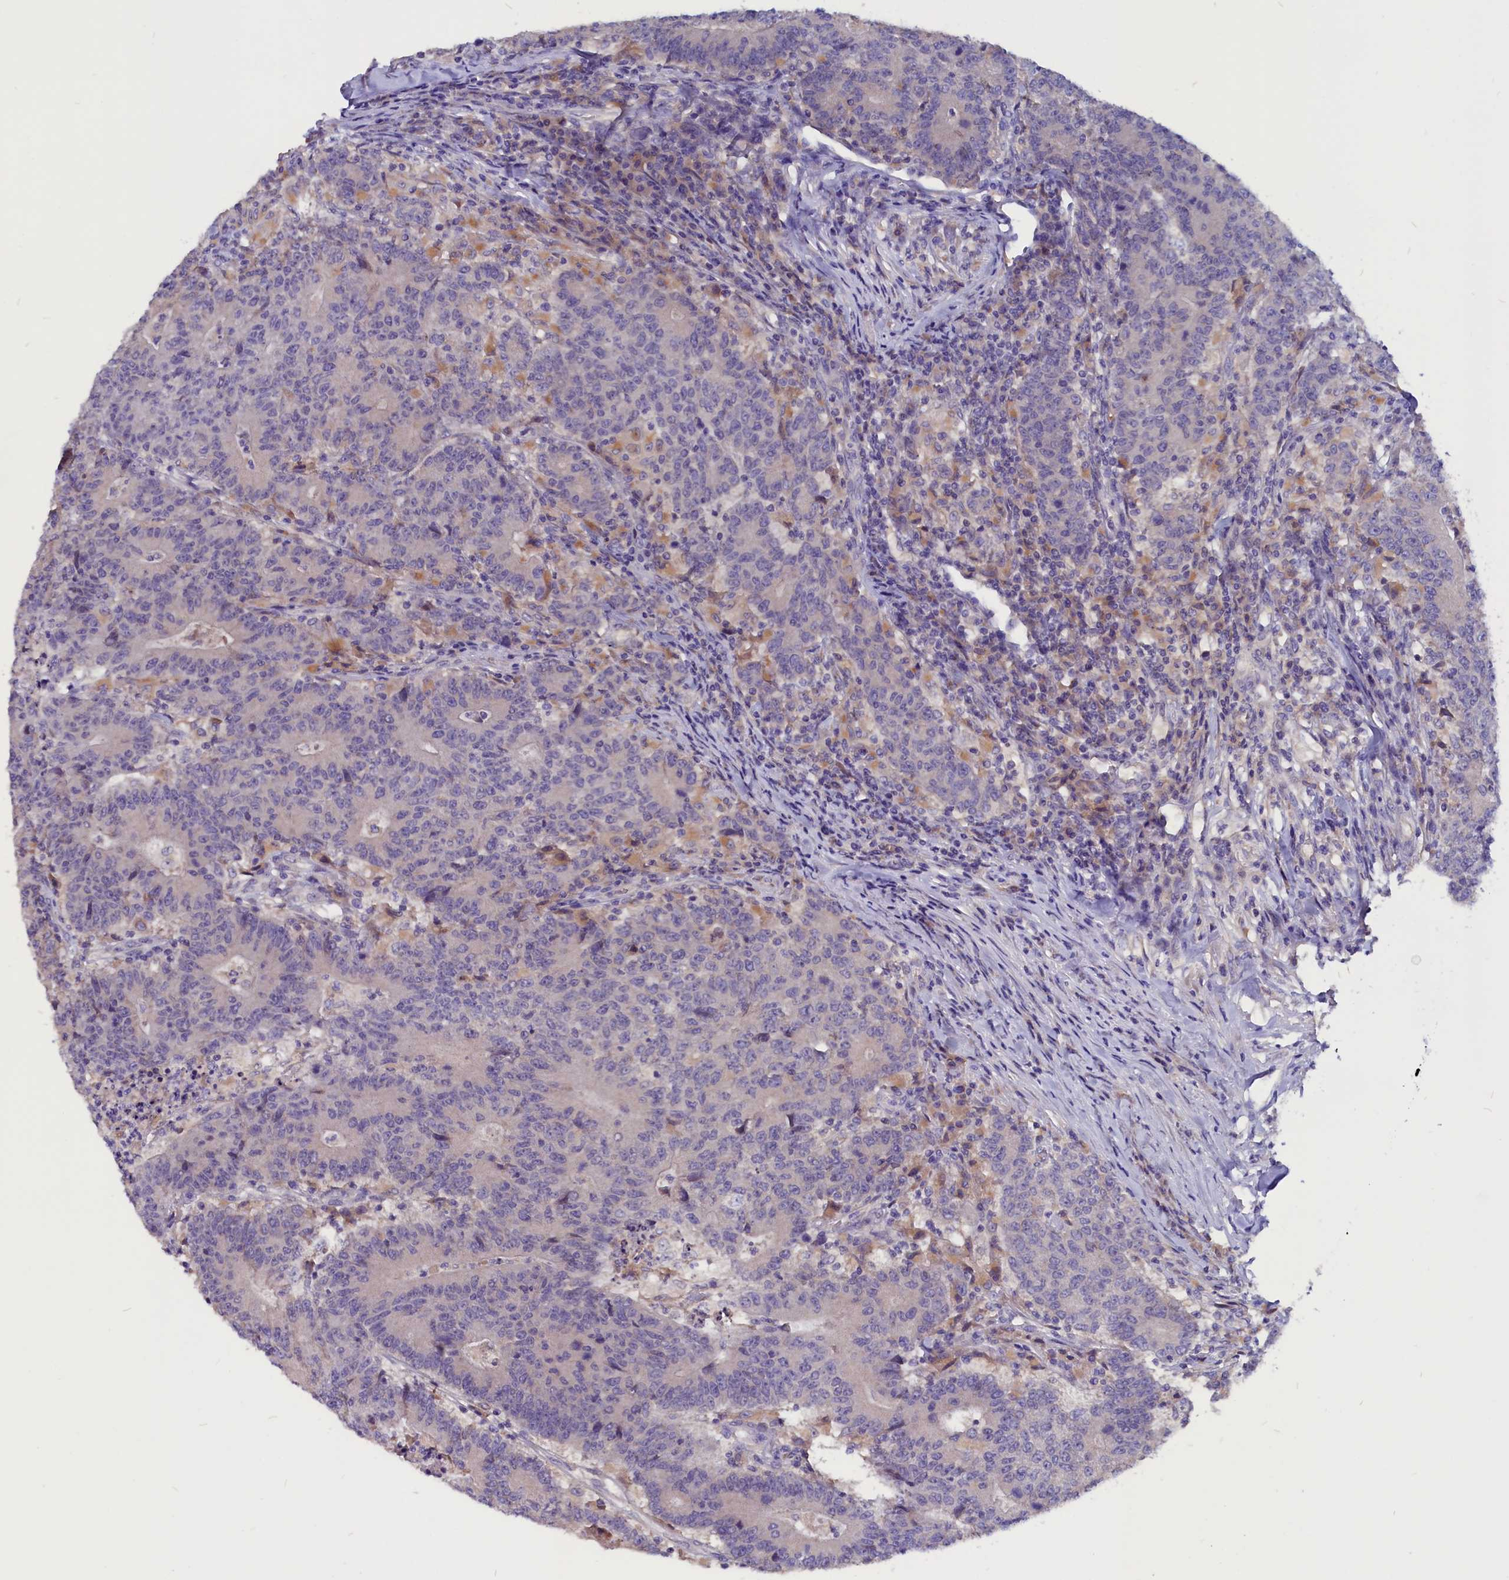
{"staining": {"intensity": "negative", "quantity": "none", "location": "none"}, "tissue": "colorectal cancer", "cell_type": "Tumor cells", "image_type": "cancer", "snomed": [{"axis": "morphology", "description": "Adenocarcinoma, NOS"}, {"axis": "topography", "description": "Colon"}], "caption": "The micrograph displays no significant staining in tumor cells of colorectal cancer (adenocarcinoma).", "gene": "CCBE1", "patient": {"sex": "female", "age": 75}}